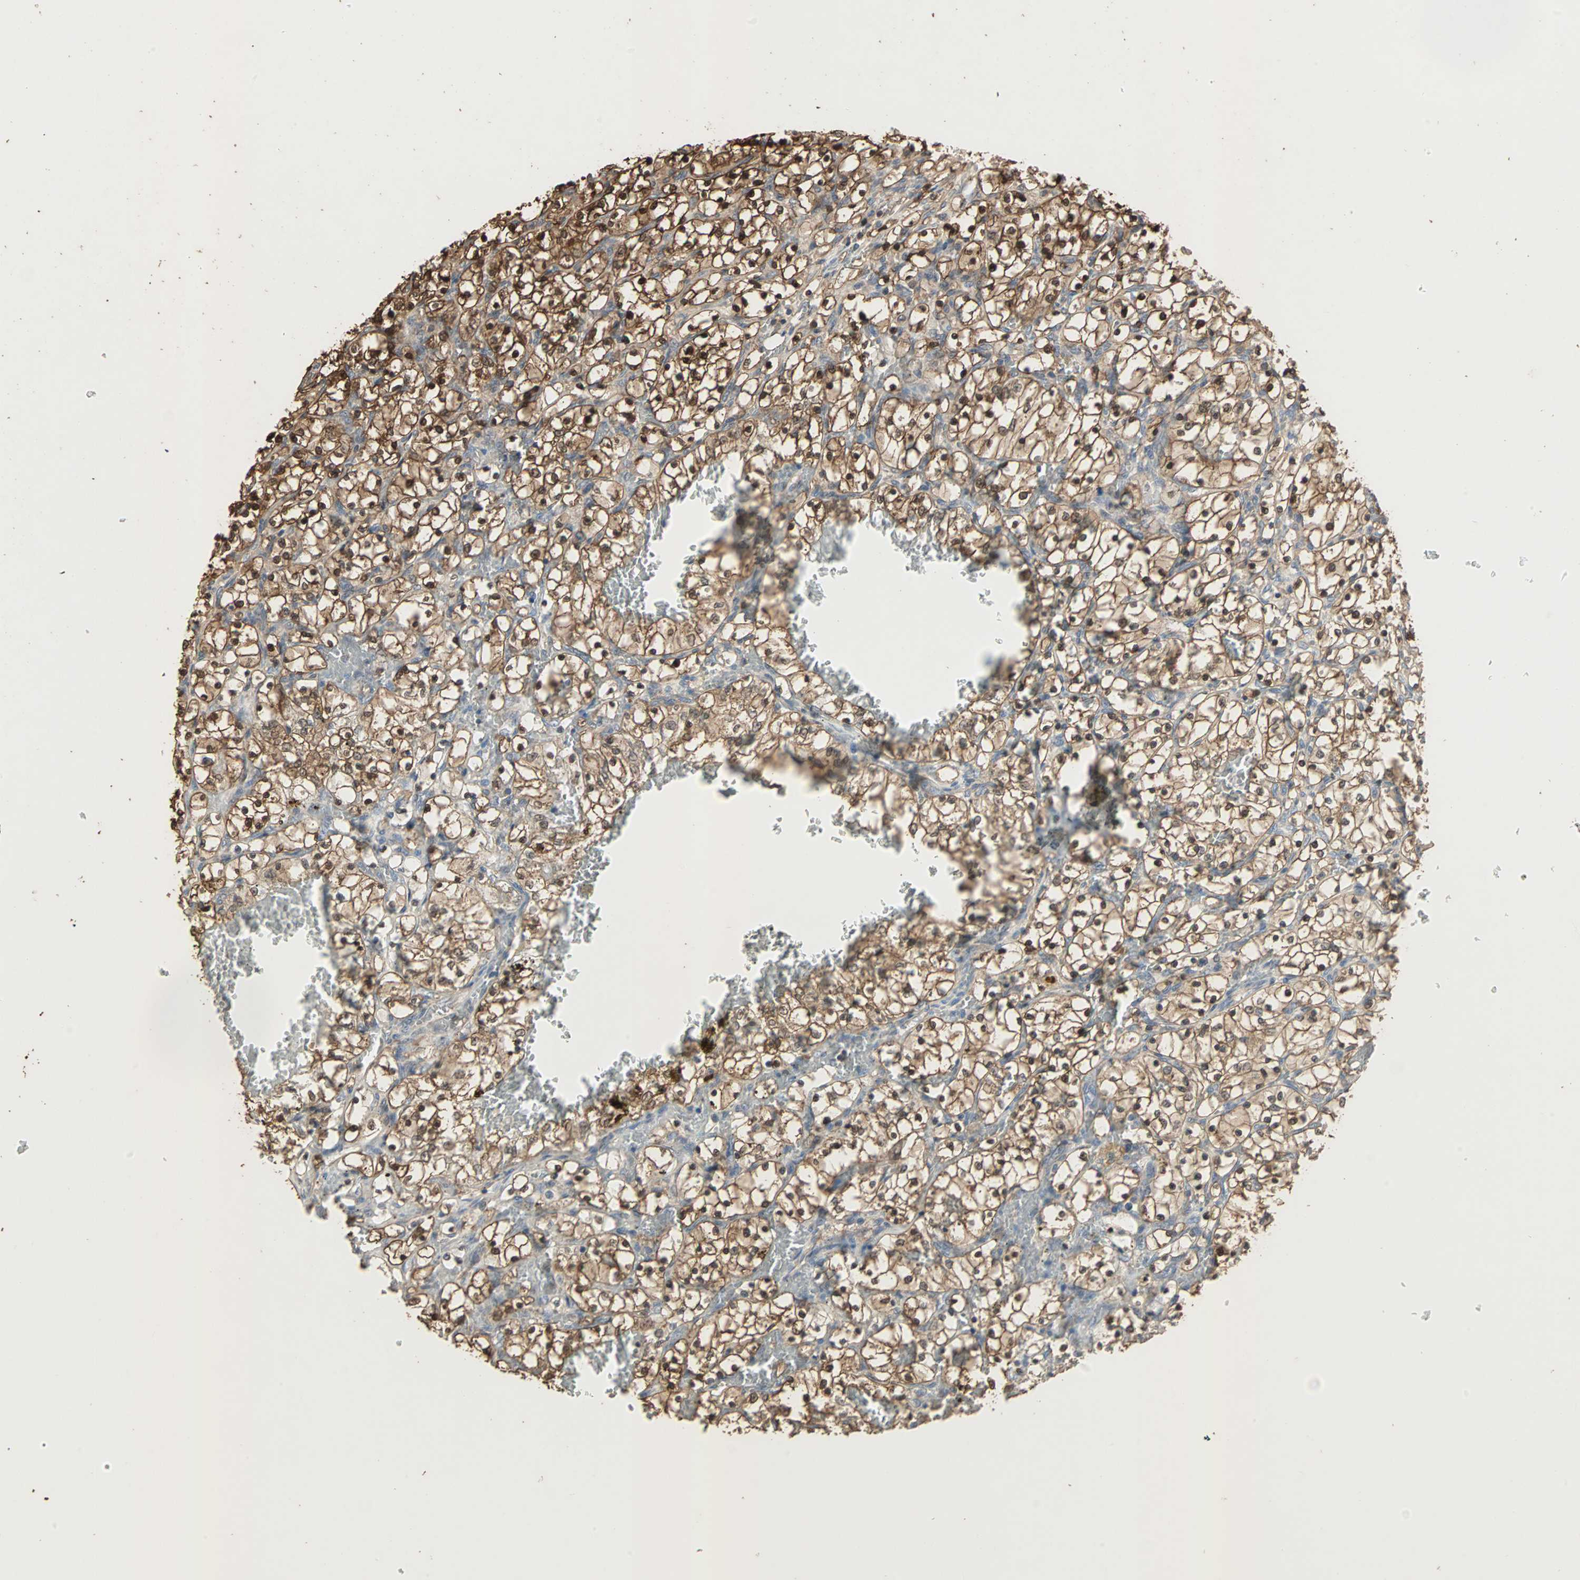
{"staining": {"intensity": "strong", "quantity": ">75%", "location": "cytoplasmic/membranous,nuclear"}, "tissue": "renal cancer", "cell_type": "Tumor cells", "image_type": "cancer", "snomed": [{"axis": "morphology", "description": "Adenocarcinoma, NOS"}, {"axis": "topography", "description": "Kidney"}], "caption": "High-magnification brightfield microscopy of renal adenocarcinoma stained with DAB (3,3'-diaminobenzidine) (brown) and counterstained with hematoxylin (blue). tumor cells exhibit strong cytoplasmic/membranous and nuclear positivity is present in about>75% of cells.", "gene": "DRG2", "patient": {"sex": "female", "age": 69}}